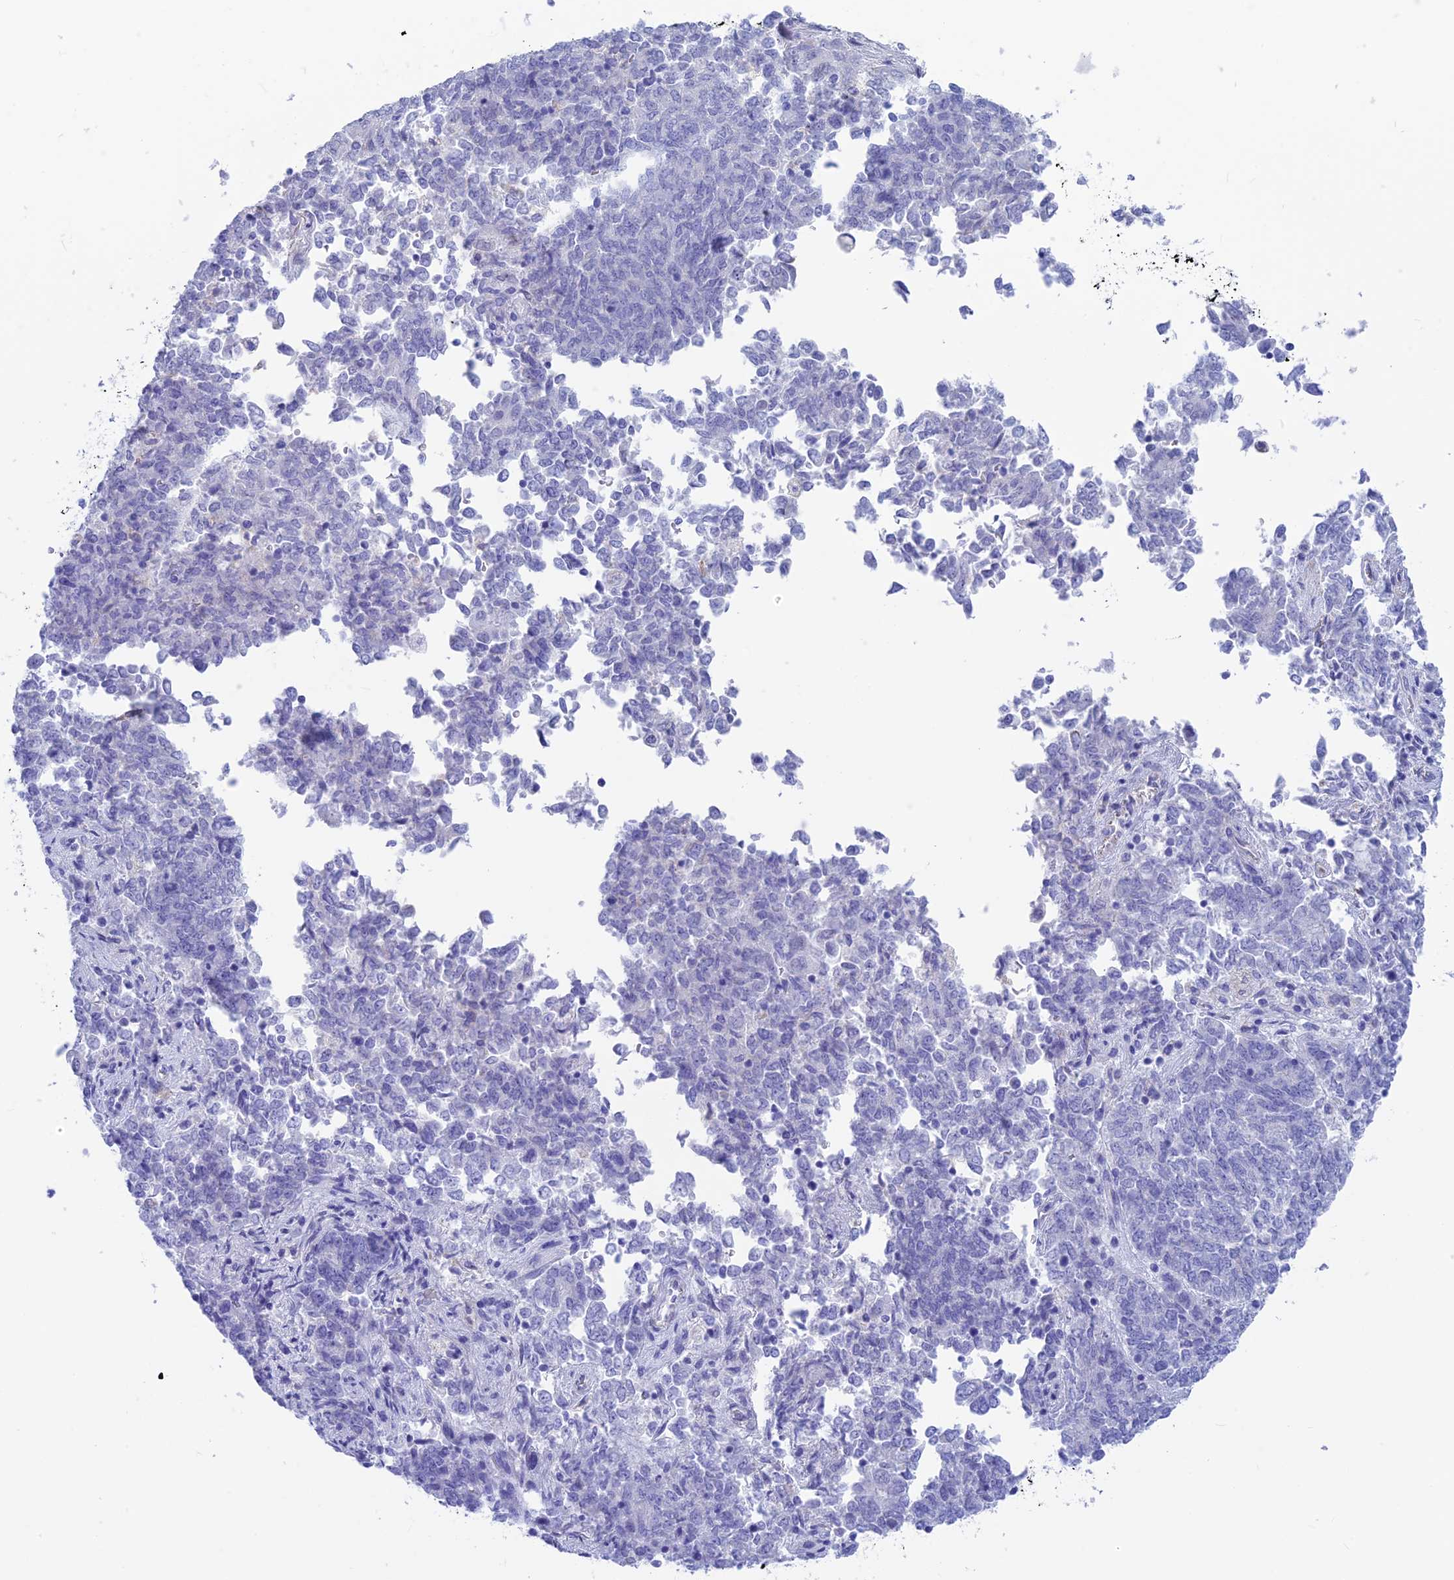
{"staining": {"intensity": "negative", "quantity": "none", "location": "none"}, "tissue": "endometrial cancer", "cell_type": "Tumor cells", "image_type": "cancer", "snomed": [{"axis": "morphology", "description": "Adenocarcinoma, NOS"}, {"axis": "topography", "description": "Endometrium"}], "caption": "Endometrial adenocarcinoma stained for a protein using immunohistochemistry (IHC) exhibits no positivity tumor cells.", "gene": "GNGT2", "patient": {"sex": "female", "age": 80}}